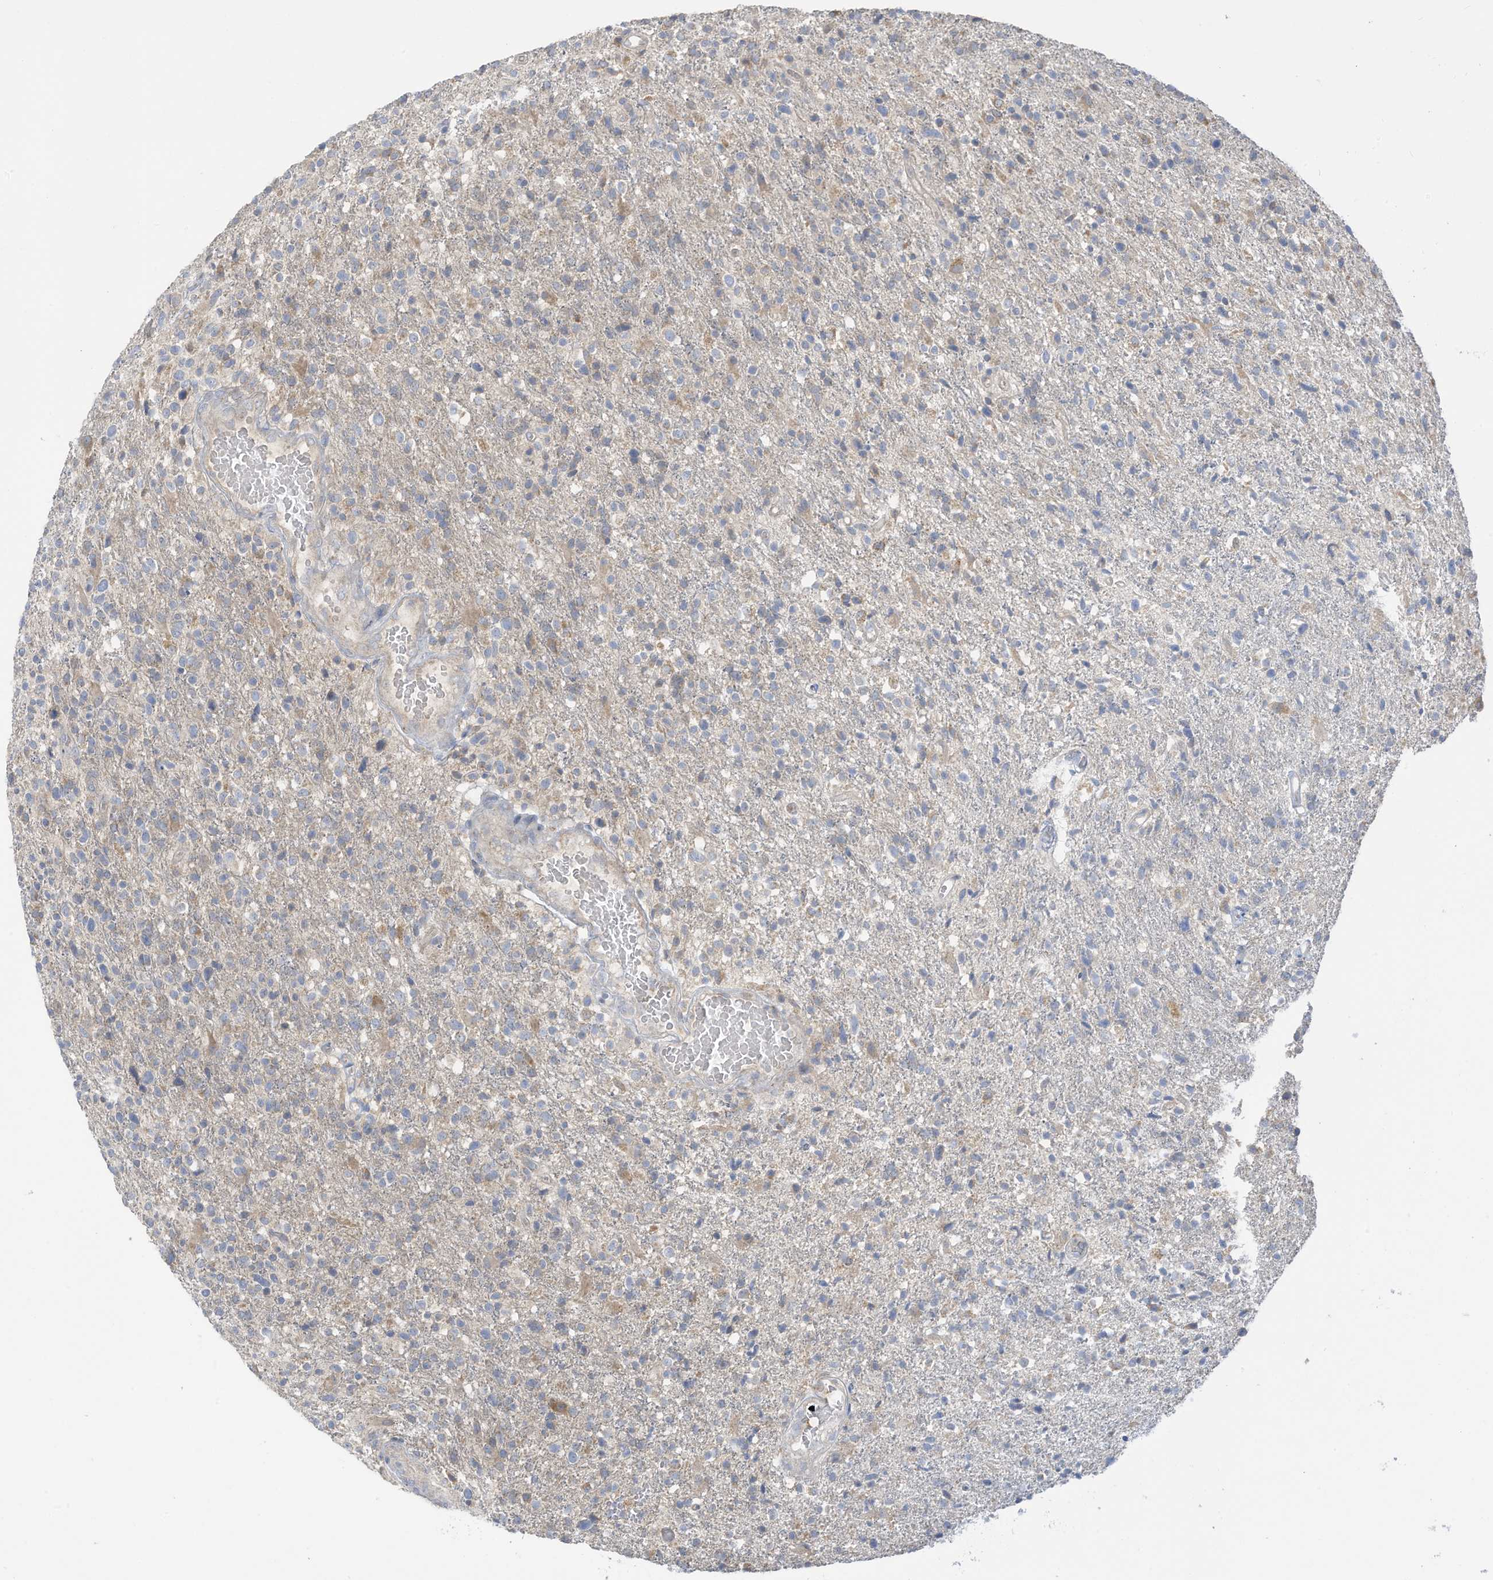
{"staining": {"intensity": "negative", "quantity": "none", "location": "none"}, "tissue": "glioma", "cell_type": "Tumor cells", "image_type": "cancer", "snomed": [{"axis": "morphology", "description": "Glioma, malignant, High grade"}, {"axis": "topography", "description": "Brain"}], "caption": "IHC histopathology image of neoplastic tissue: glioma stained with DAB displays no significant protein positivity in tumor cells.", "gene": "LRRN2", "patient": {"sex": "male", "age": 72}}